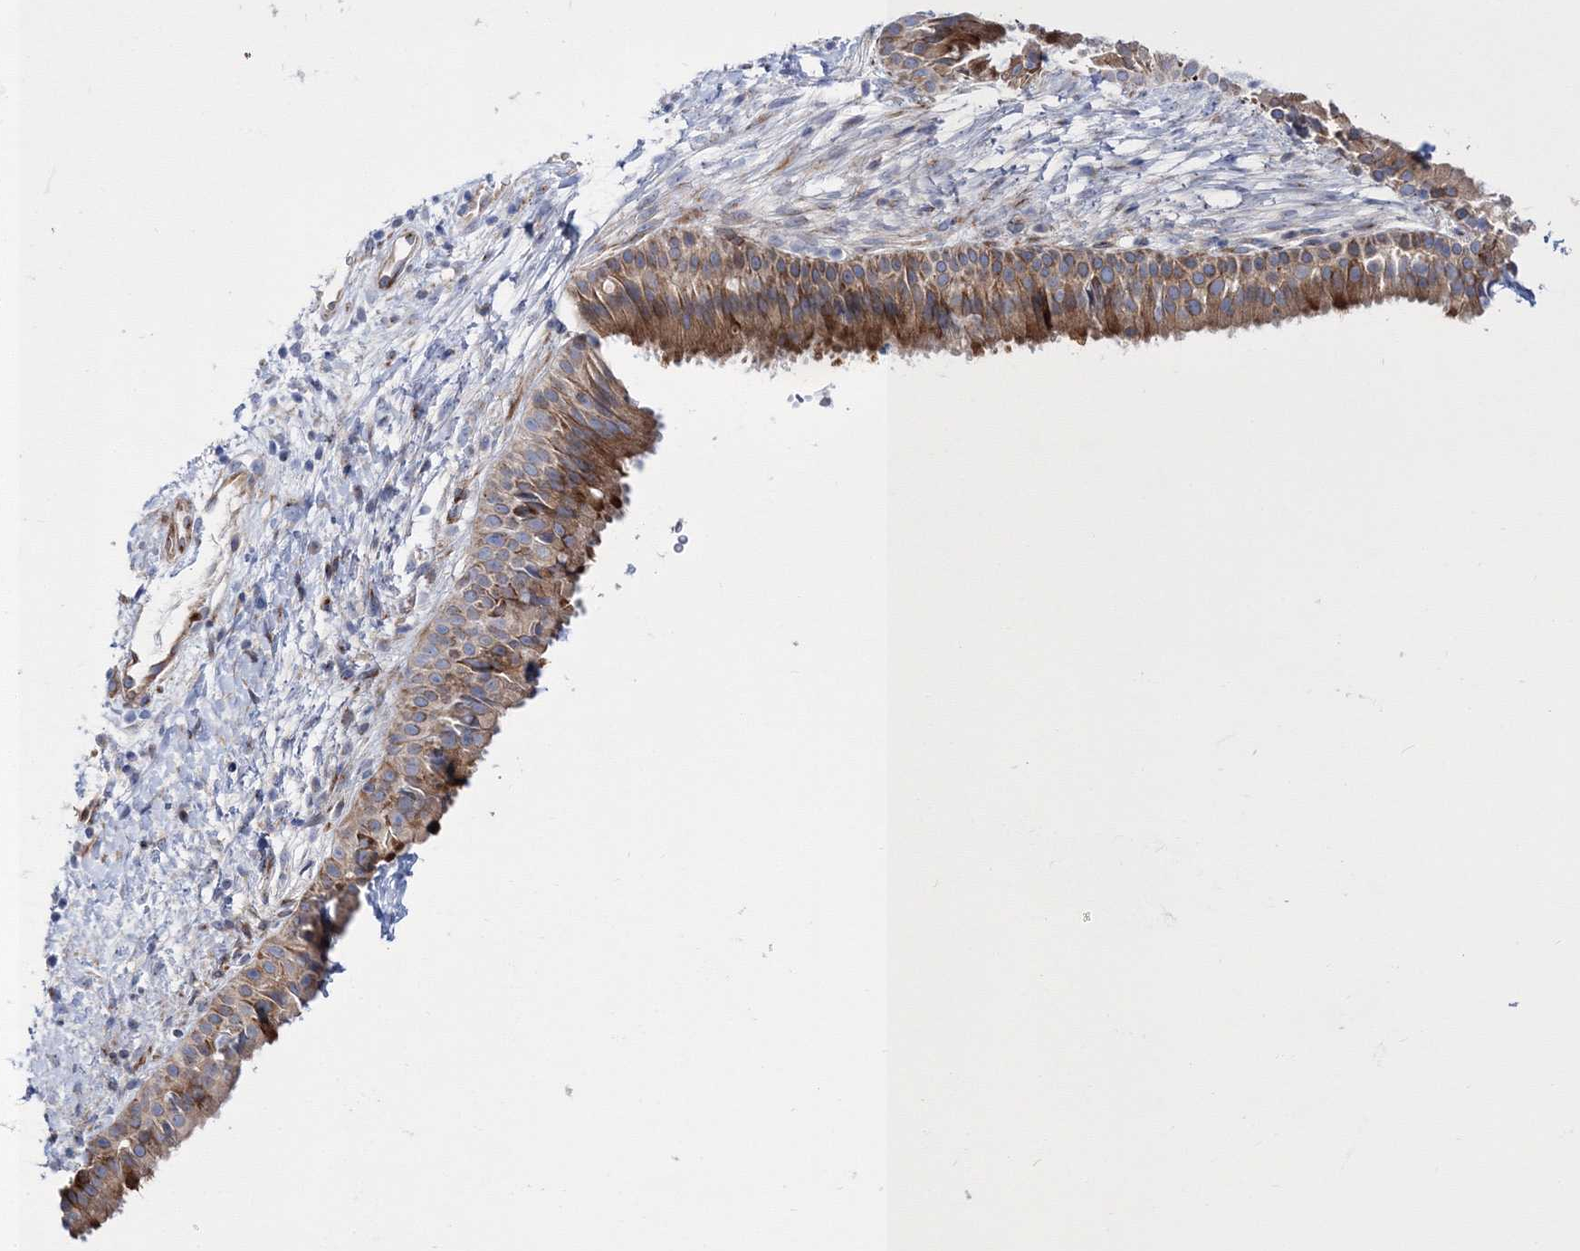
{"staining": {"intensity": "strong", "quantity": "25%-75%", "location": "cytoplasmic/membranous"}, "tissue": "nasopharynx", "cell_type": "Respiratory epithelial cells", "image_type": "normal", "snomed": [{"axis": "morphology", "description": "Normal tissue, NOS"}, {"axis": "topography", "description": "Nasopharynx"}], "caption": "Immunohistochemical staining of benign human nasopharynx demonstrates high levels of strong cytoplasmic/membranous staining in approximately 25%-75% of respiratory epithelial cells. The staining is performed using DAB brown chromogen to label protein expression. The nuclei are counter-stained blue using hematoxylin.", "gene": "ARHGAP32", "patient": {"sex": "male", "age": 22}}